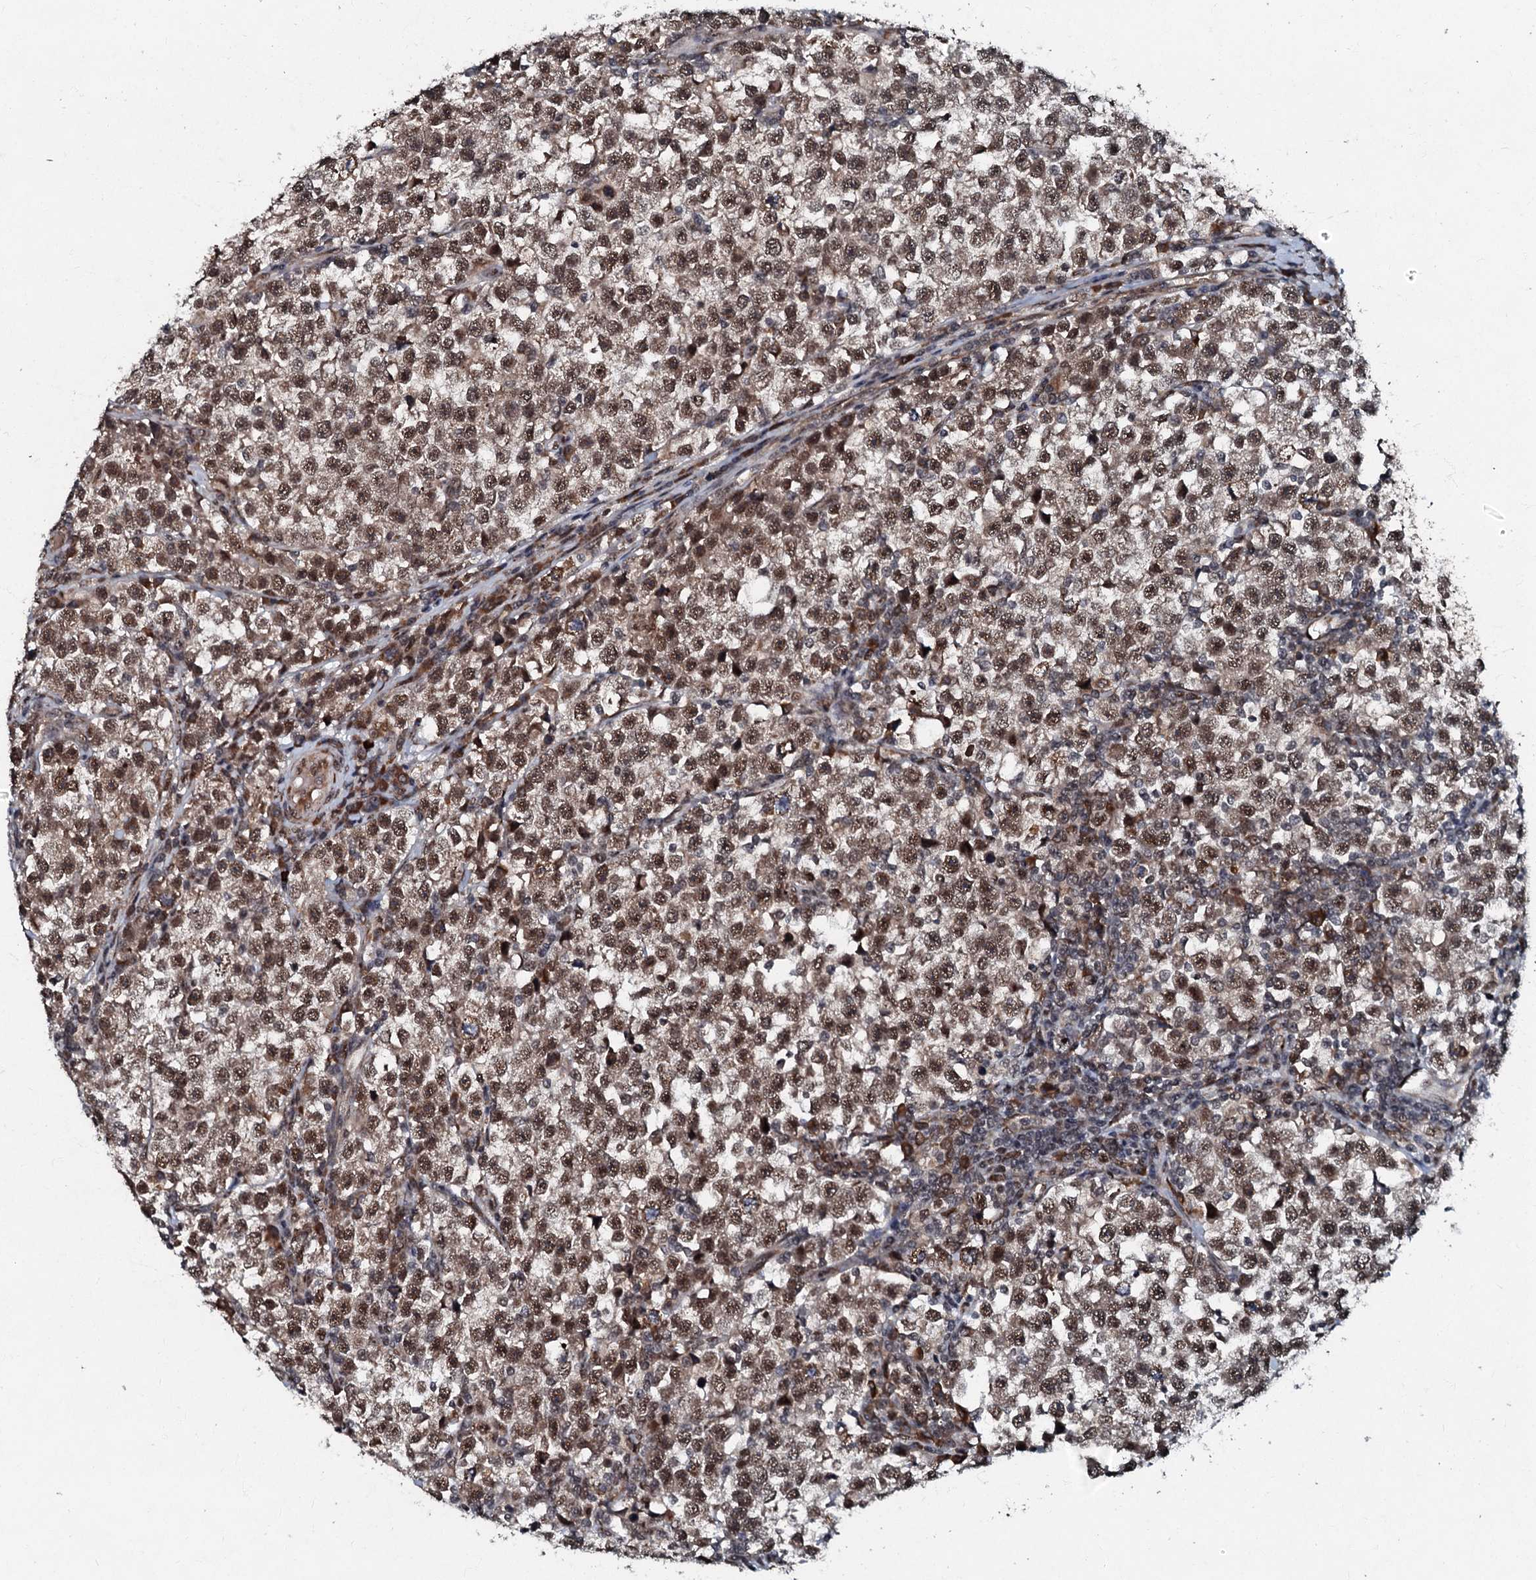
{"staining": {"intensity": "moderate", "quantity": ">75%", "location": "nuclear"}, "tissue": "testis cancer", "cell_type": "Tumor cells", "image_type": "cancer", "snomed": [{"axis": "morphology", "description": "Normal tissue, NOS"}, {"axis": "morphology", "description": "Seminoma, NOS"}, {"axis": "topography", "description": "Testis"}], "caption": "Moderate nuclear protein positivity is present in about >75% of tumor cells in testis cancer. (DAB = brown stain, brightfield microscopy at high magnification).", "gene": "C18orf32", "patient": {"sex": "male", "age": 43}}